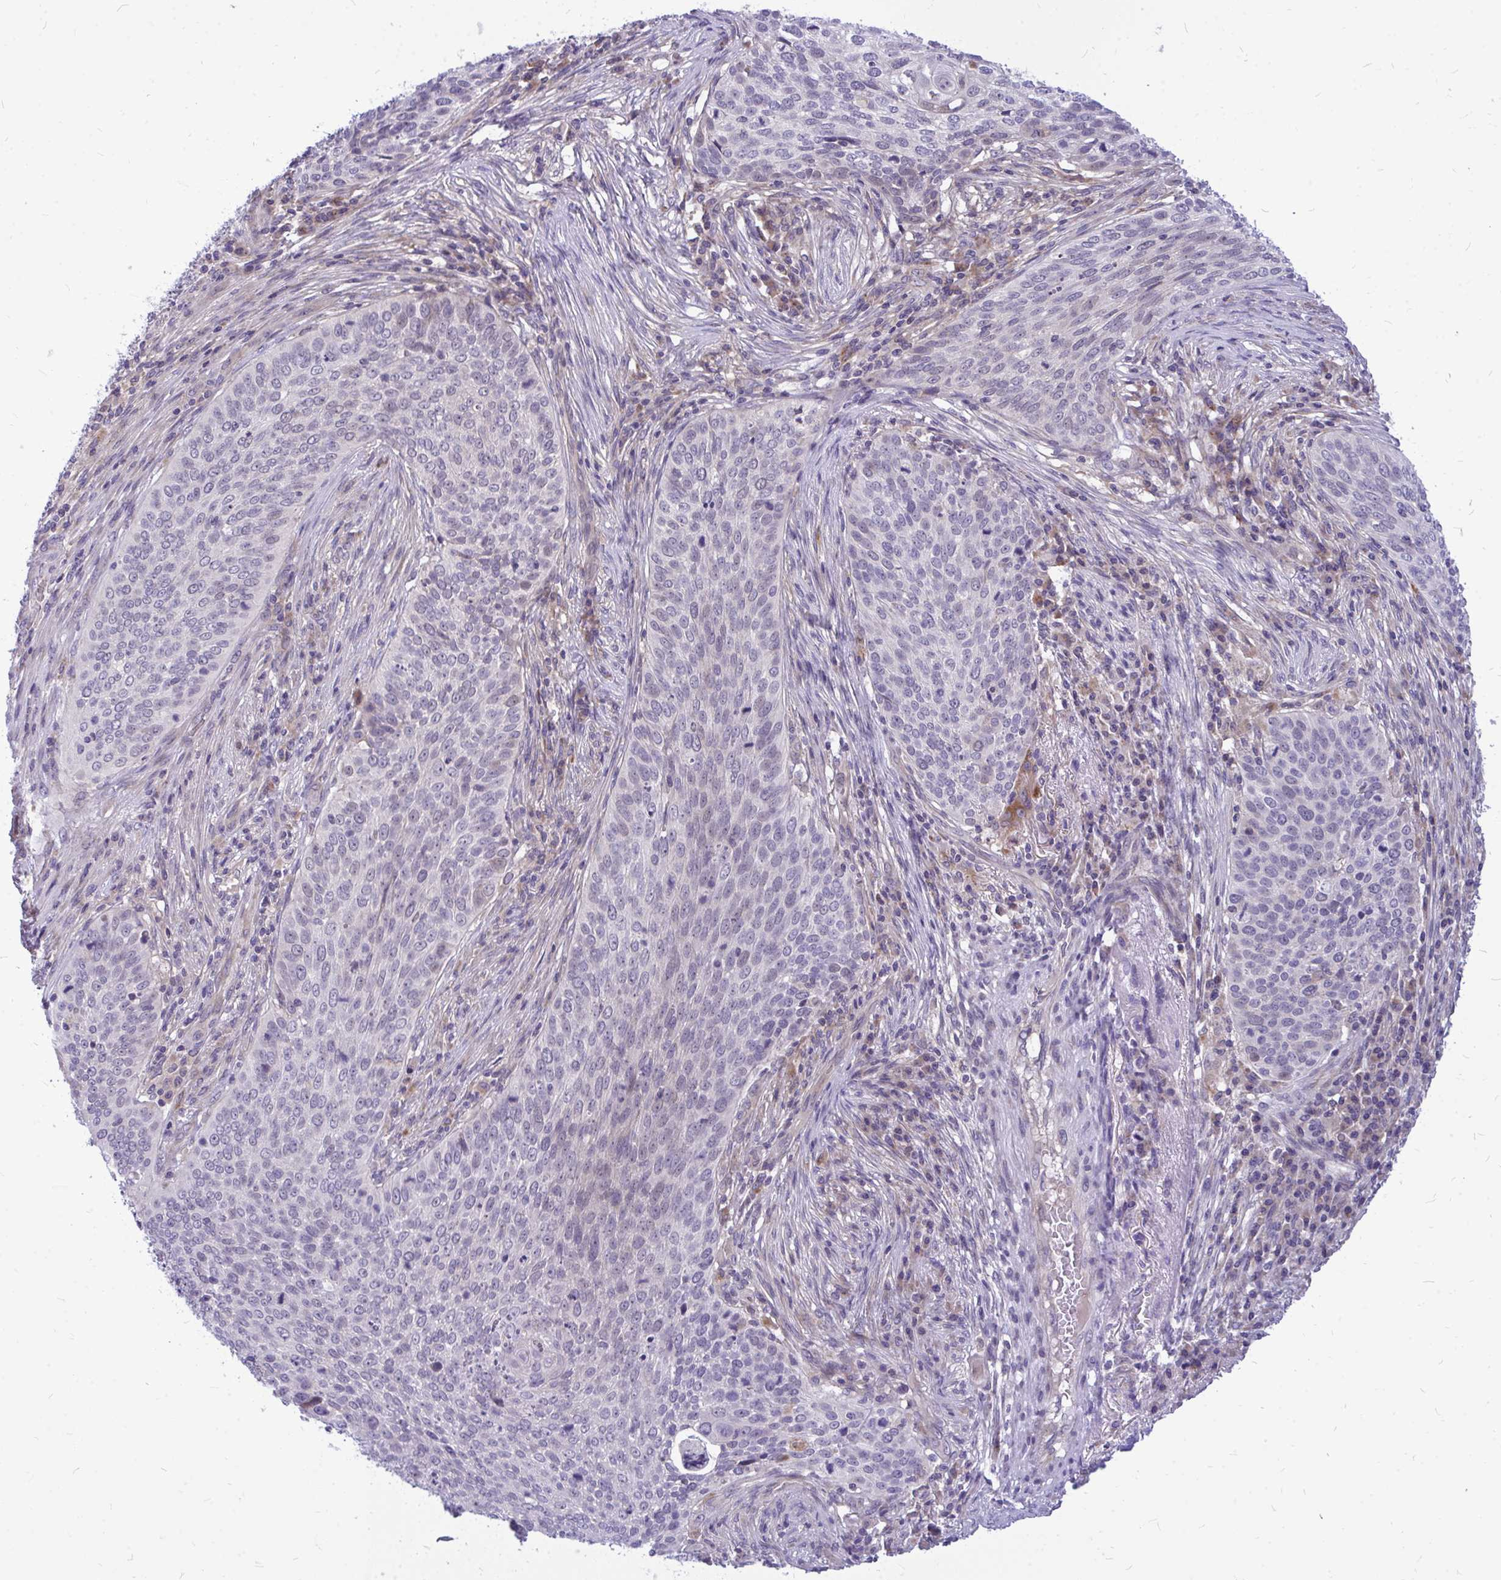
{"staining": {"intensity": "negative", "quantity": "none", "location": "none"}, "tissue": "lung cancer", "cell_type": "Tumor cells", "image_type": "cancer", "snomed": [{"axis": "morphology", "description": "Squamous cell carcinoma, NOS"}, {"axis": "topography", "description": "Lung"}], "caption": "The photomicrograph reveals no significant positivity in tumor cells of squamous cell carcinoma (lung).", "gene": "ZSCAN25", "patient": {"sex": "male", "age": 63}}